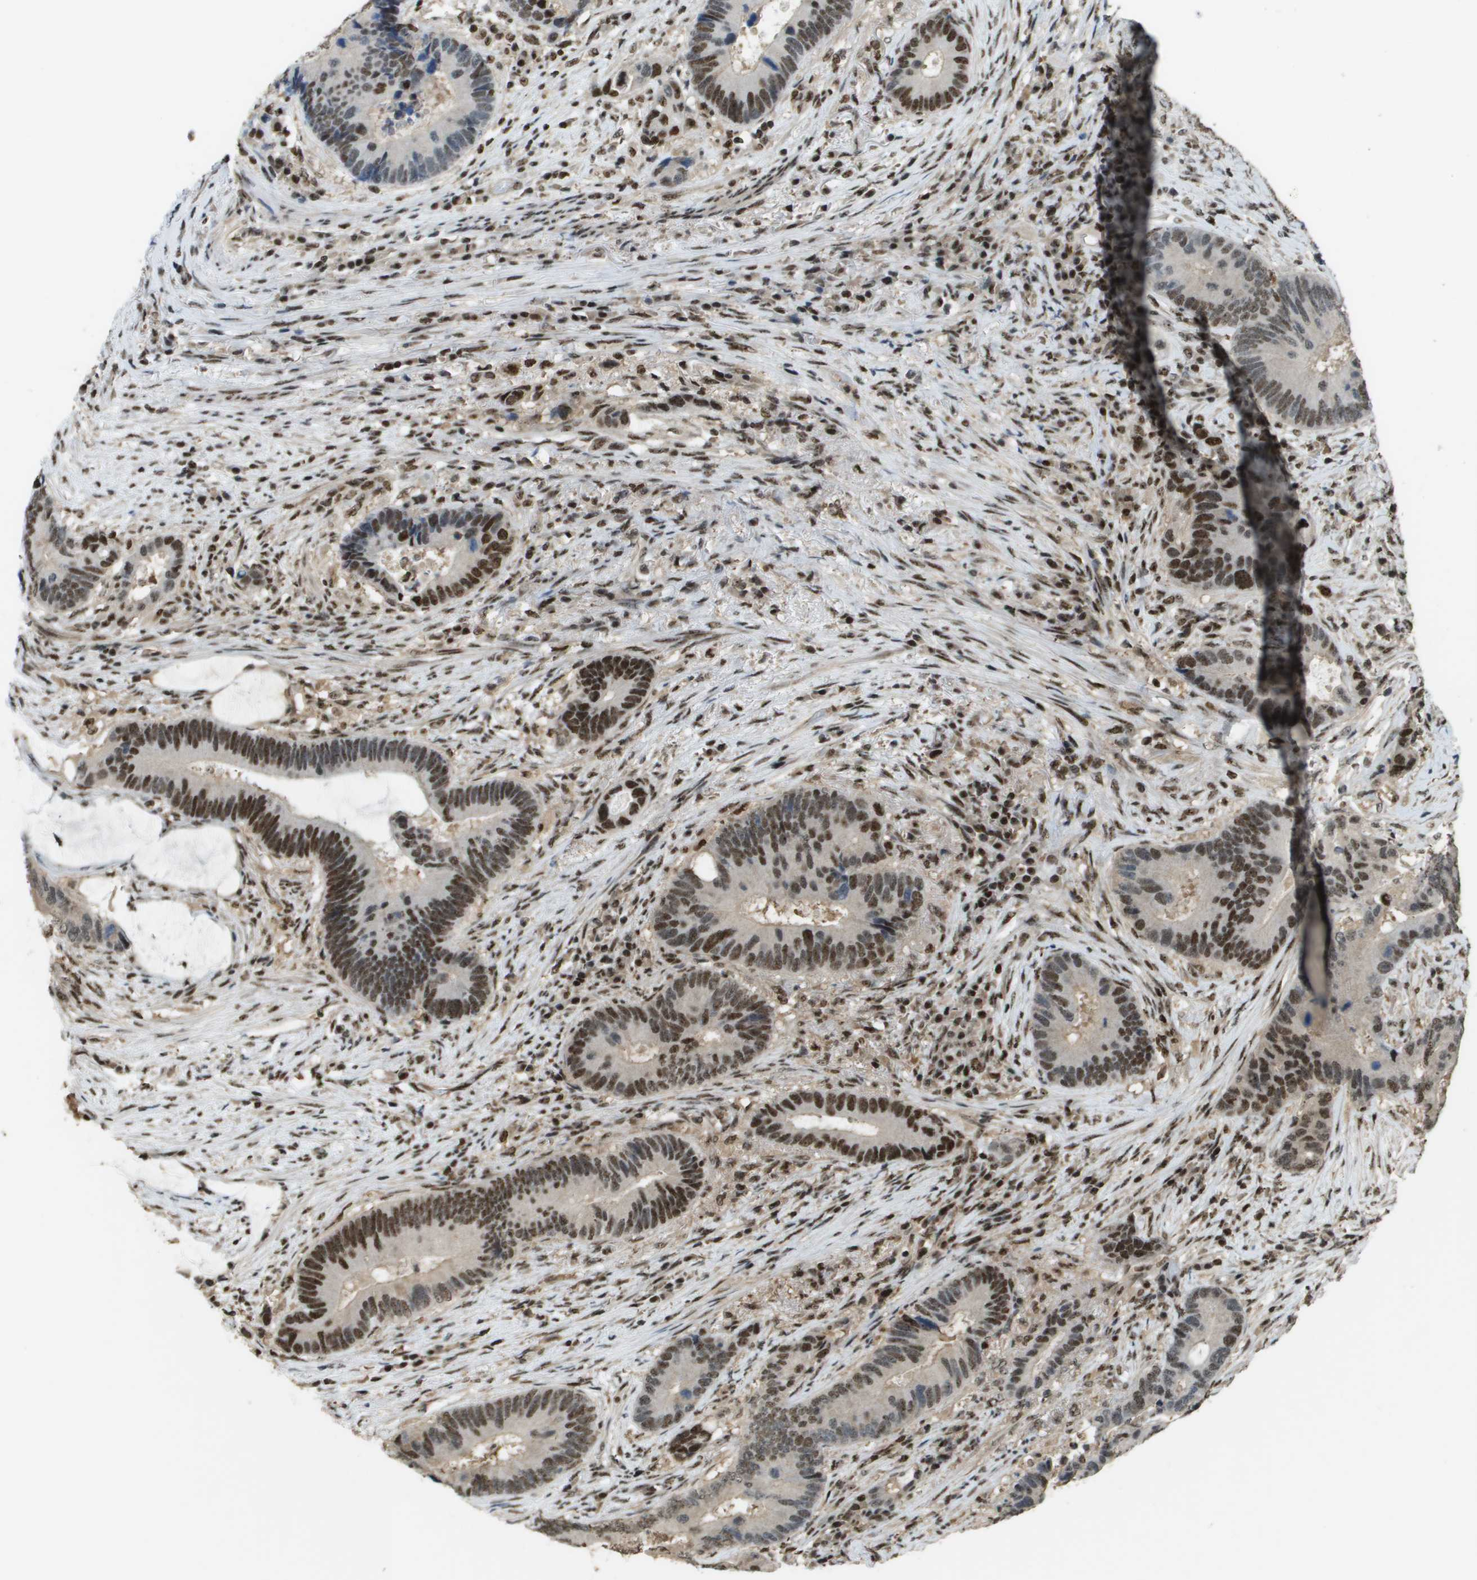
{"staining": {"intensity": "moderate", "quantity": ">75%", "location": "nuclear"}, "tissue": "colorectal cancer", "cell_type": "Tumor cells", "image_type": "cancer", "snomed": [{"axis": "morphology", "description": "Adenocarcinoma, NOS"}, {"axis": "topography", "description": "Rectum"}], "caption": "This micrograph reveals adenocarcinoma (colorectal) stained with immunohistochemistry (IHC) to label a protein in brown. The nuclear of tumor cells show moderate positivity for the protein. Nuclei are counter-stained blue.", "gene": "SP100", "patient": {"sex": "female", "age": 89}}